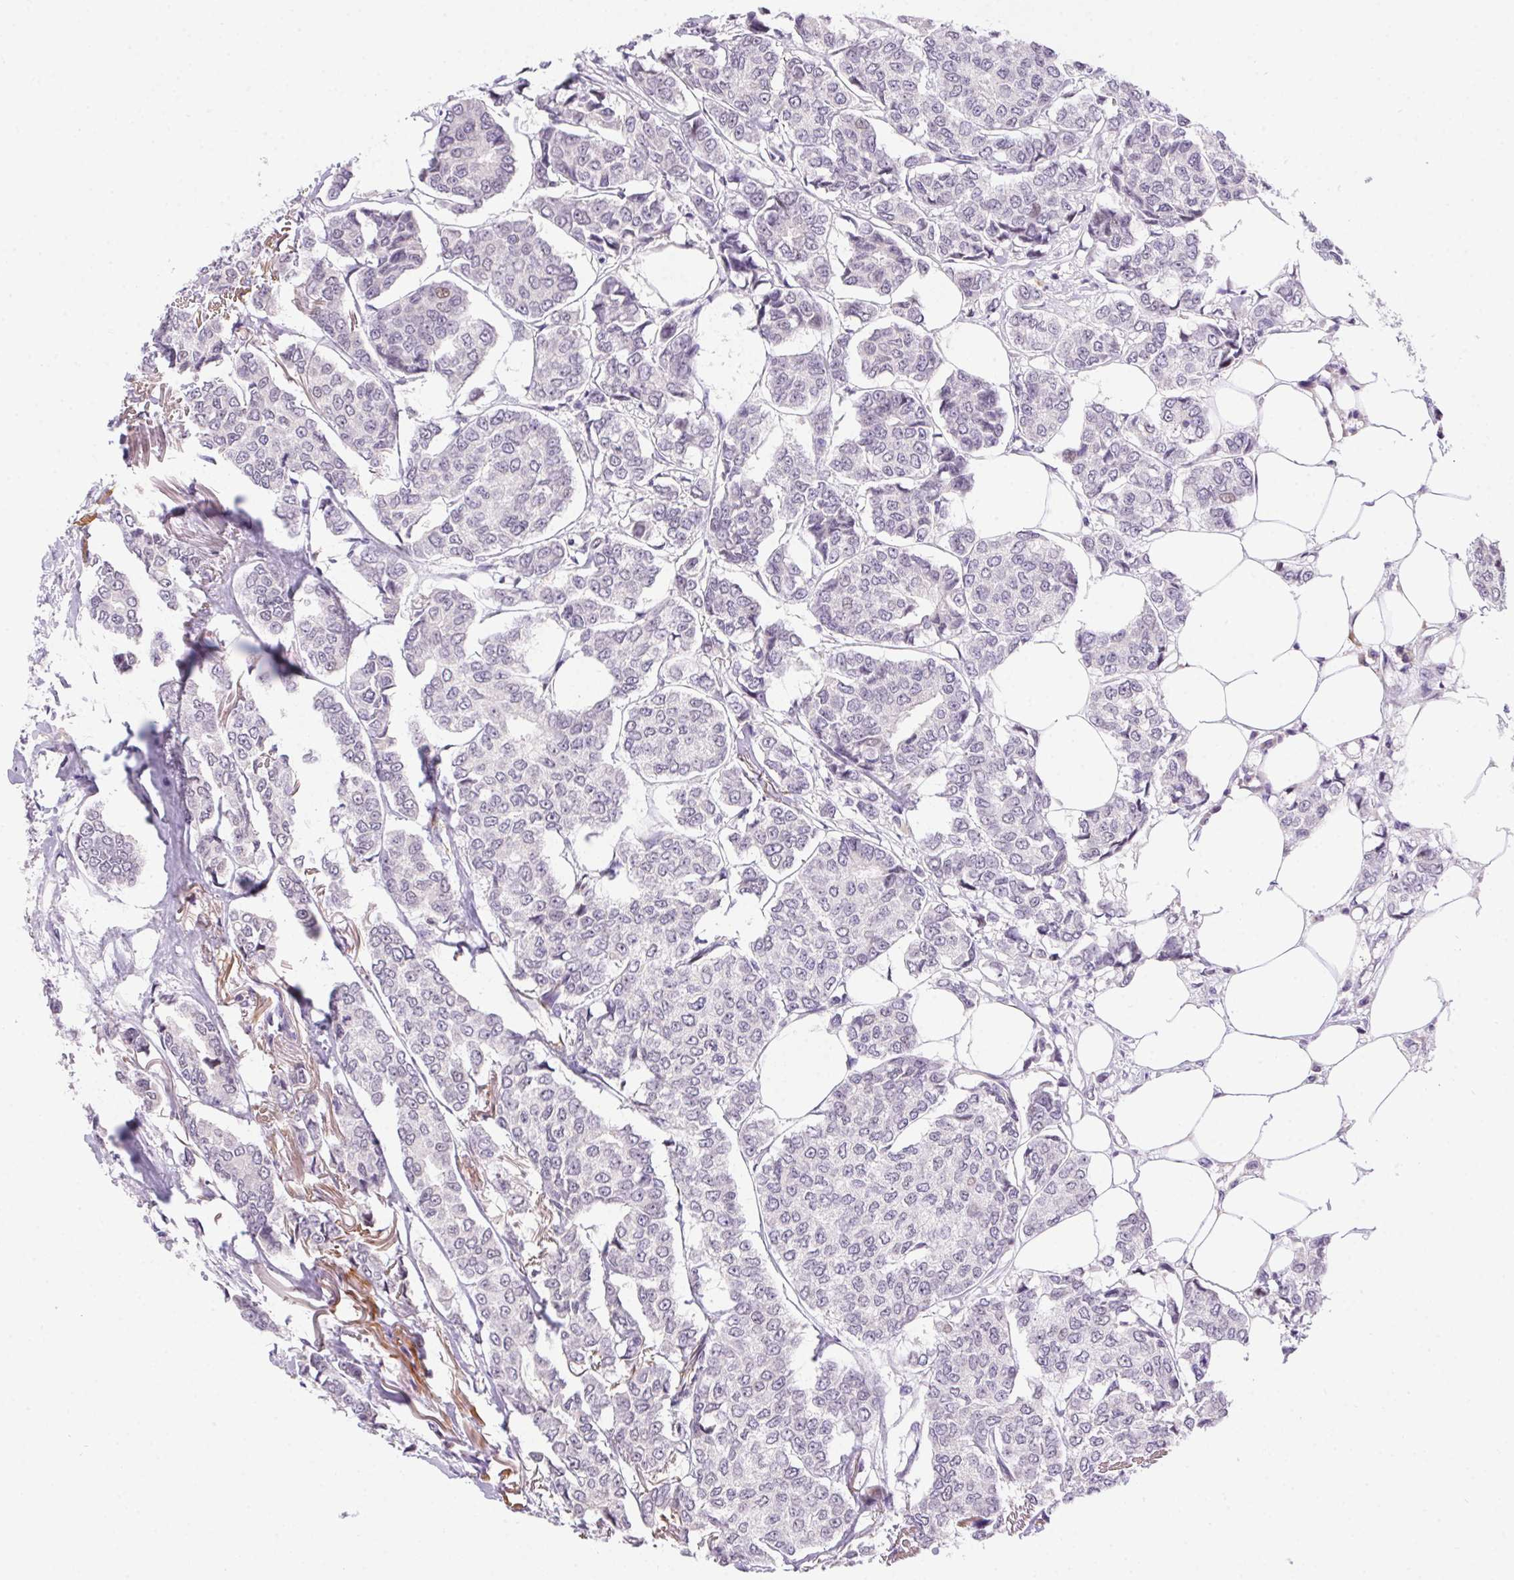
{"staining": {"intensity": "negative", "quantity": "none", "location": "none"}, "tissue": "breast cancer", "cell_type": "Tumor cells", "image_type": "cancer", "snomed": [{"axis": "morphology", "description": "Duct carcinoma"}, {"axis": "topography", "description": "Breast"}], "caption": "Tumor cells are negative for brown protein staining in infiltrating ductal carcinoma (breast).", "gene": "SP9", "patient": {"sex": "female", "age": 94}}